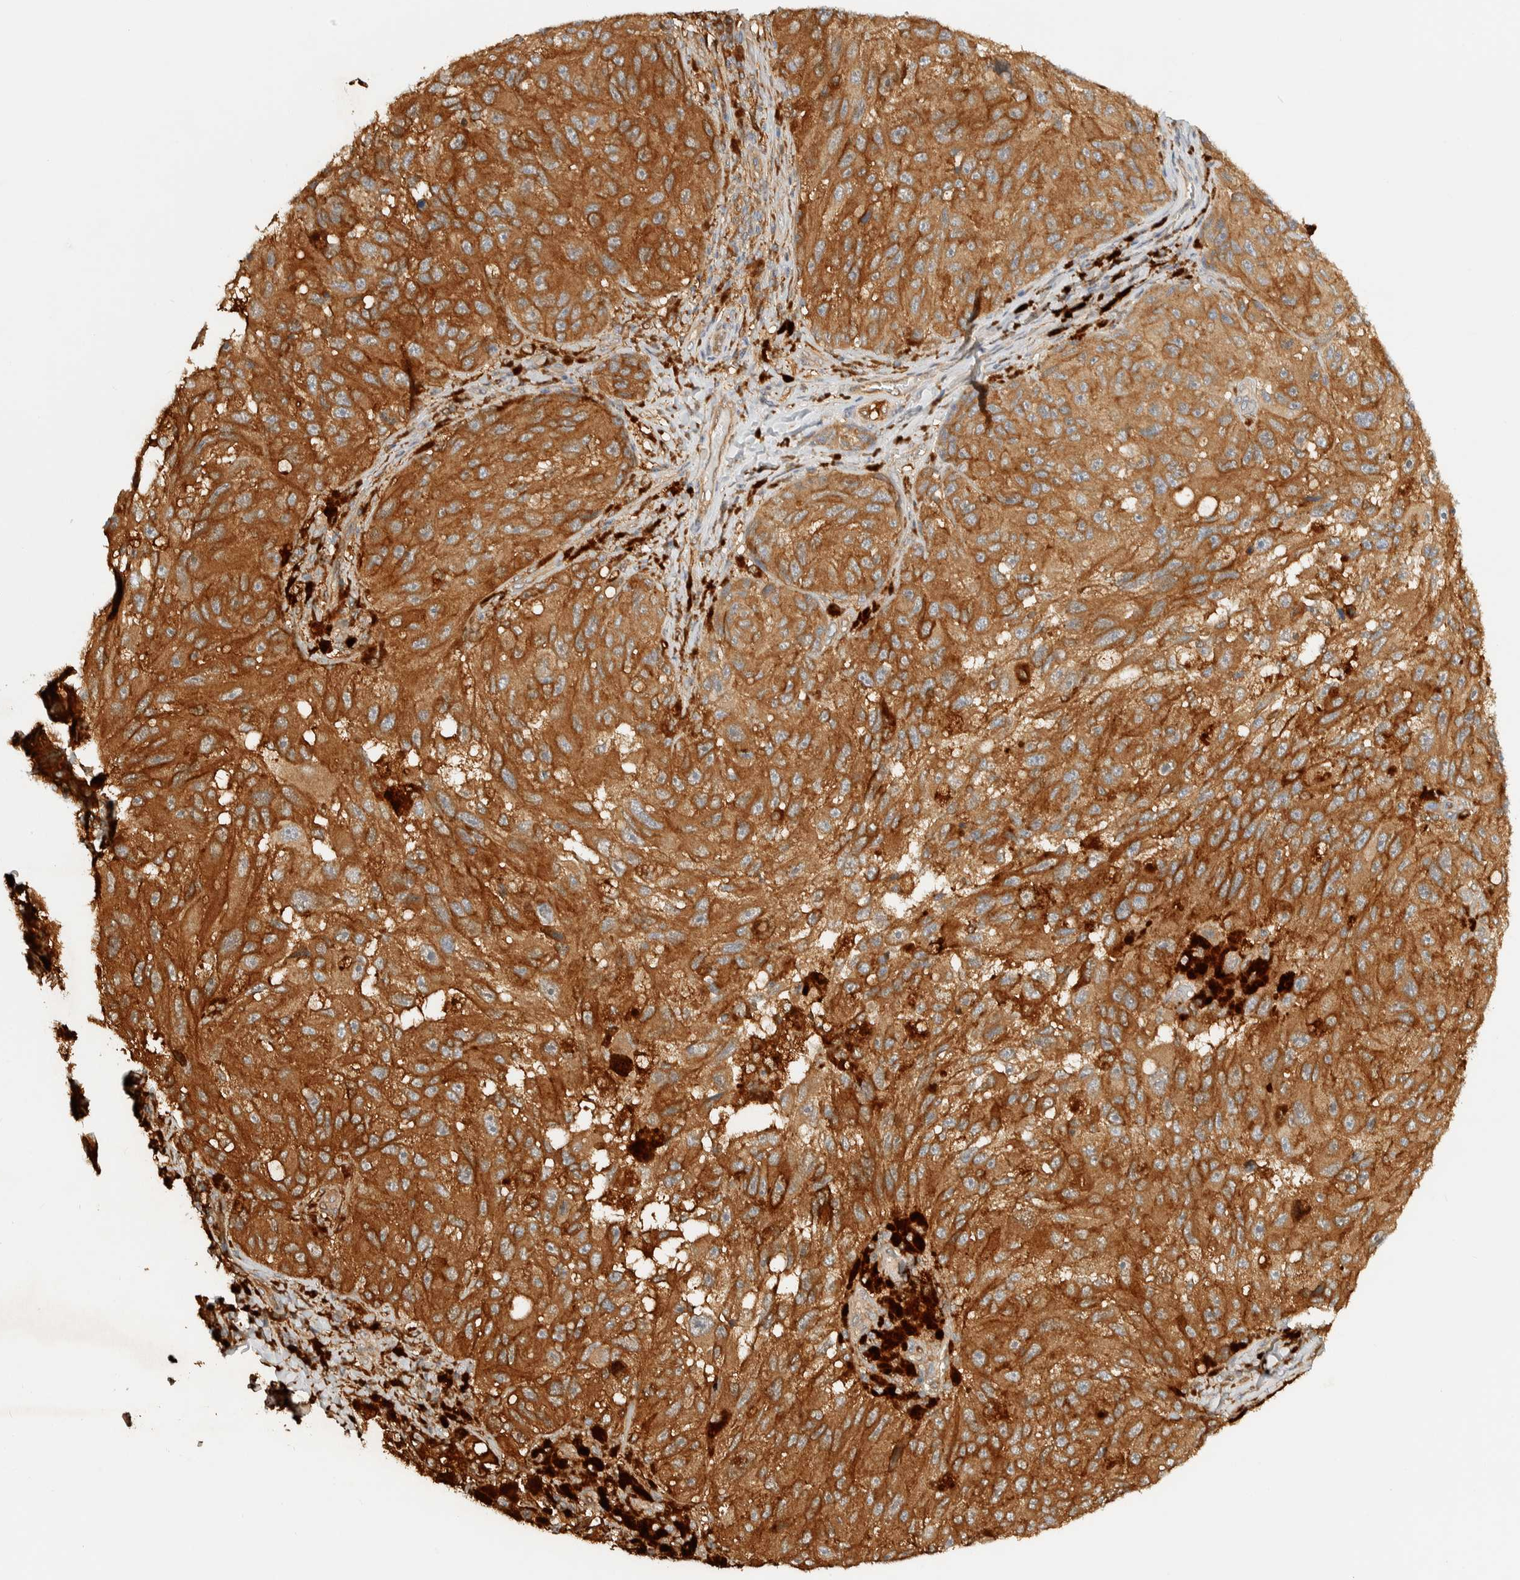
{"staining": {"intensity": "strong", "quantity": ">75%", "location": "cytoplasmic/membranous"}, "tissue": "melanoma", "cell_type": "Tumor cells", "image_type": "cancer", "snomed": [{"axis": "morphology", "description": "Malignant melanoma, NOS"}, {"axis": "topography", "description": "Skin"}], "caption": "IHC photomicrograph of neoplastic tissue: malignant melanoma stained using immunohistochemistry (IHC) exhibits high levels of strong protein expression localized specifically in the cytoplasmic/membranous of tumor cells, appearing as a cytoplasmic/membranous brown color.", "gene": "TMEM192", "patient": {"sex": "female", "age": 73}}